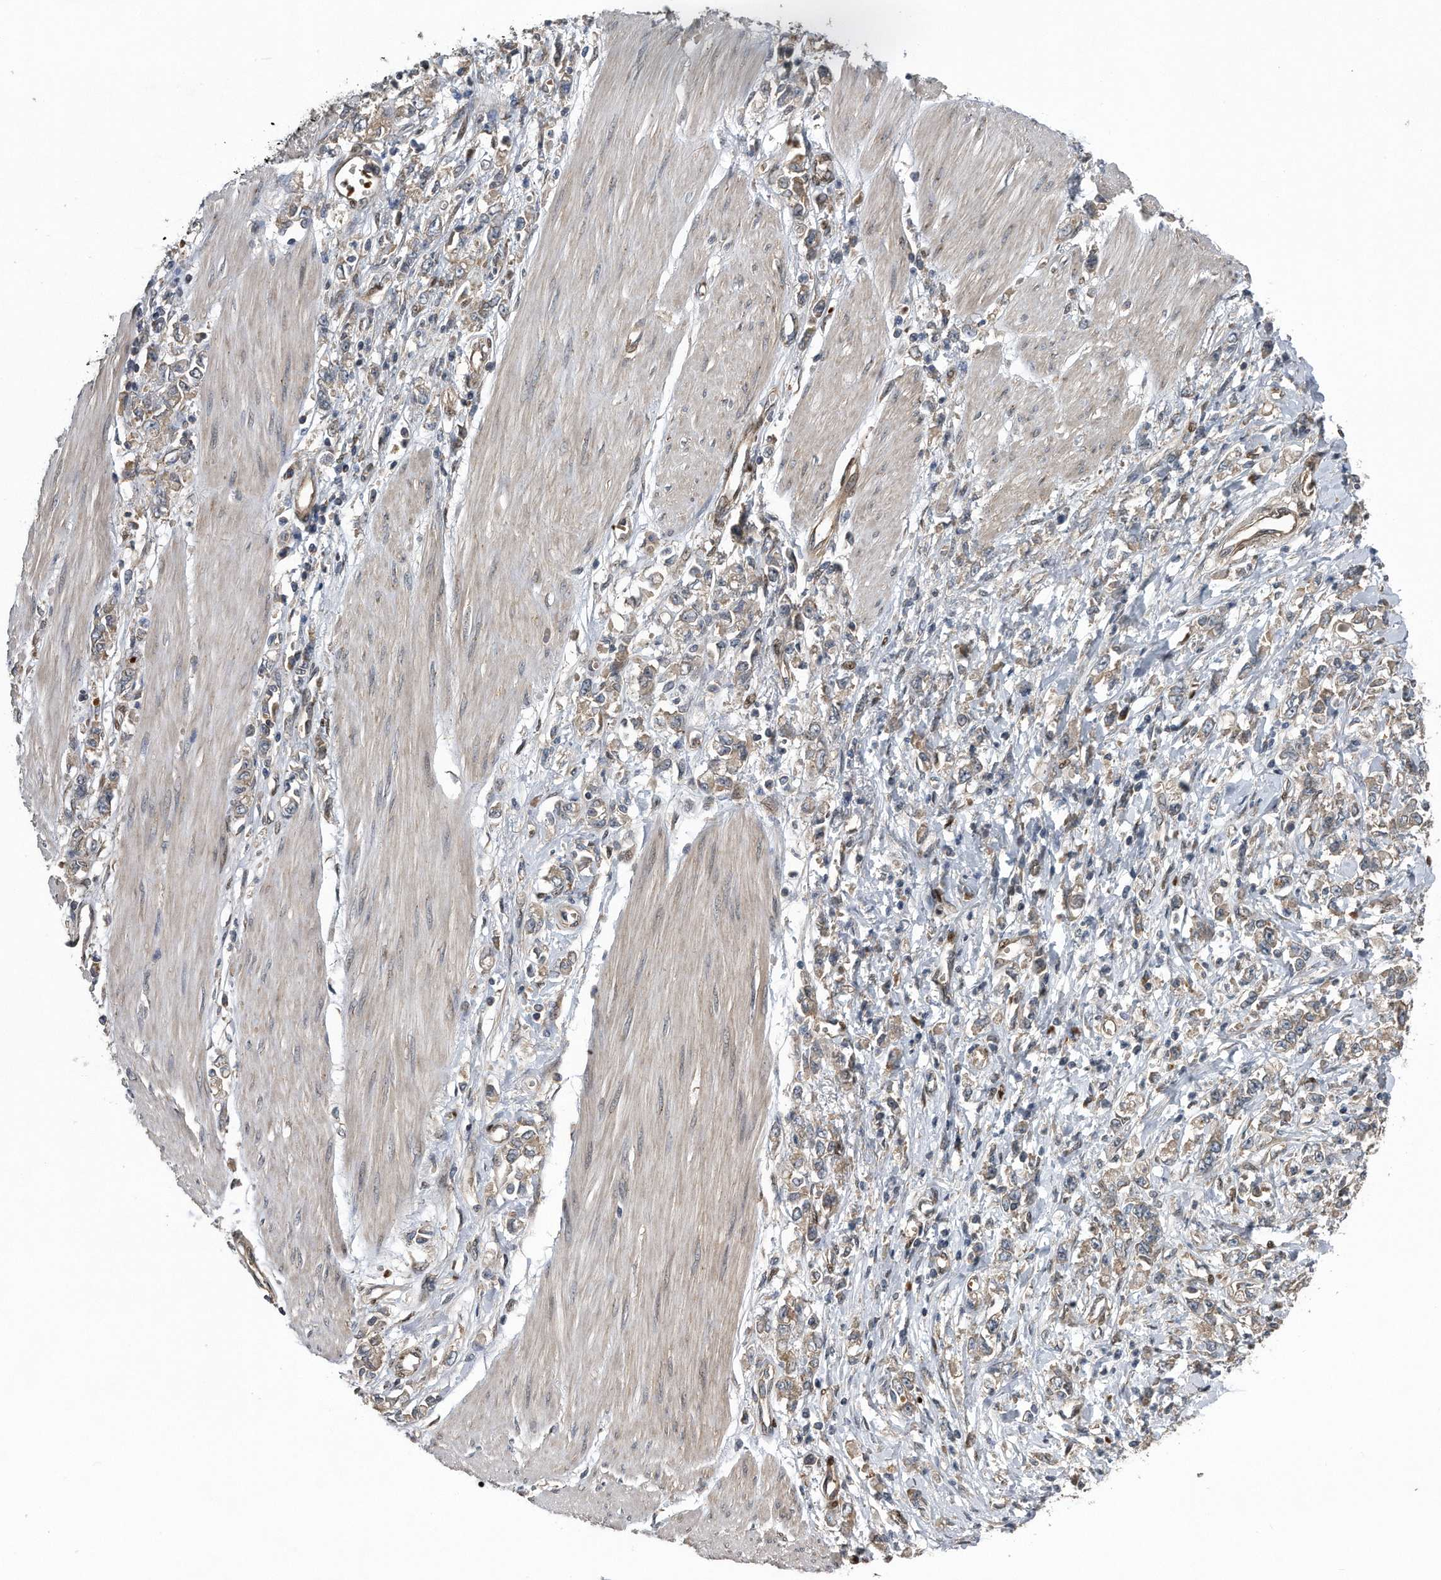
{"staining": {"intensity": "weak", "quantity": ">75%", "location": "cytoplasmic/membranous"}, "tissue": "stomach cancer", "cell_type": "Tumor cells", "image_type": "cancer", "snomed": [{"axis": "morphology", "description": "Adenocarcinoma, NOS"}, {"axis": "topography", "description": "Stomach"}], "caption": "Stomach cancer (adenocarcinoma) stained with DAB (3,3'-diaminobenzidine) IHC exhibits low levels of weak cytoplasmic/membranous expression in about >75% of tumor cells. (DAB = brown stain, brightfield microscopy at high magnification).", "gene": "ZNF79", "patient": {"sex": "female", "age": 76}}